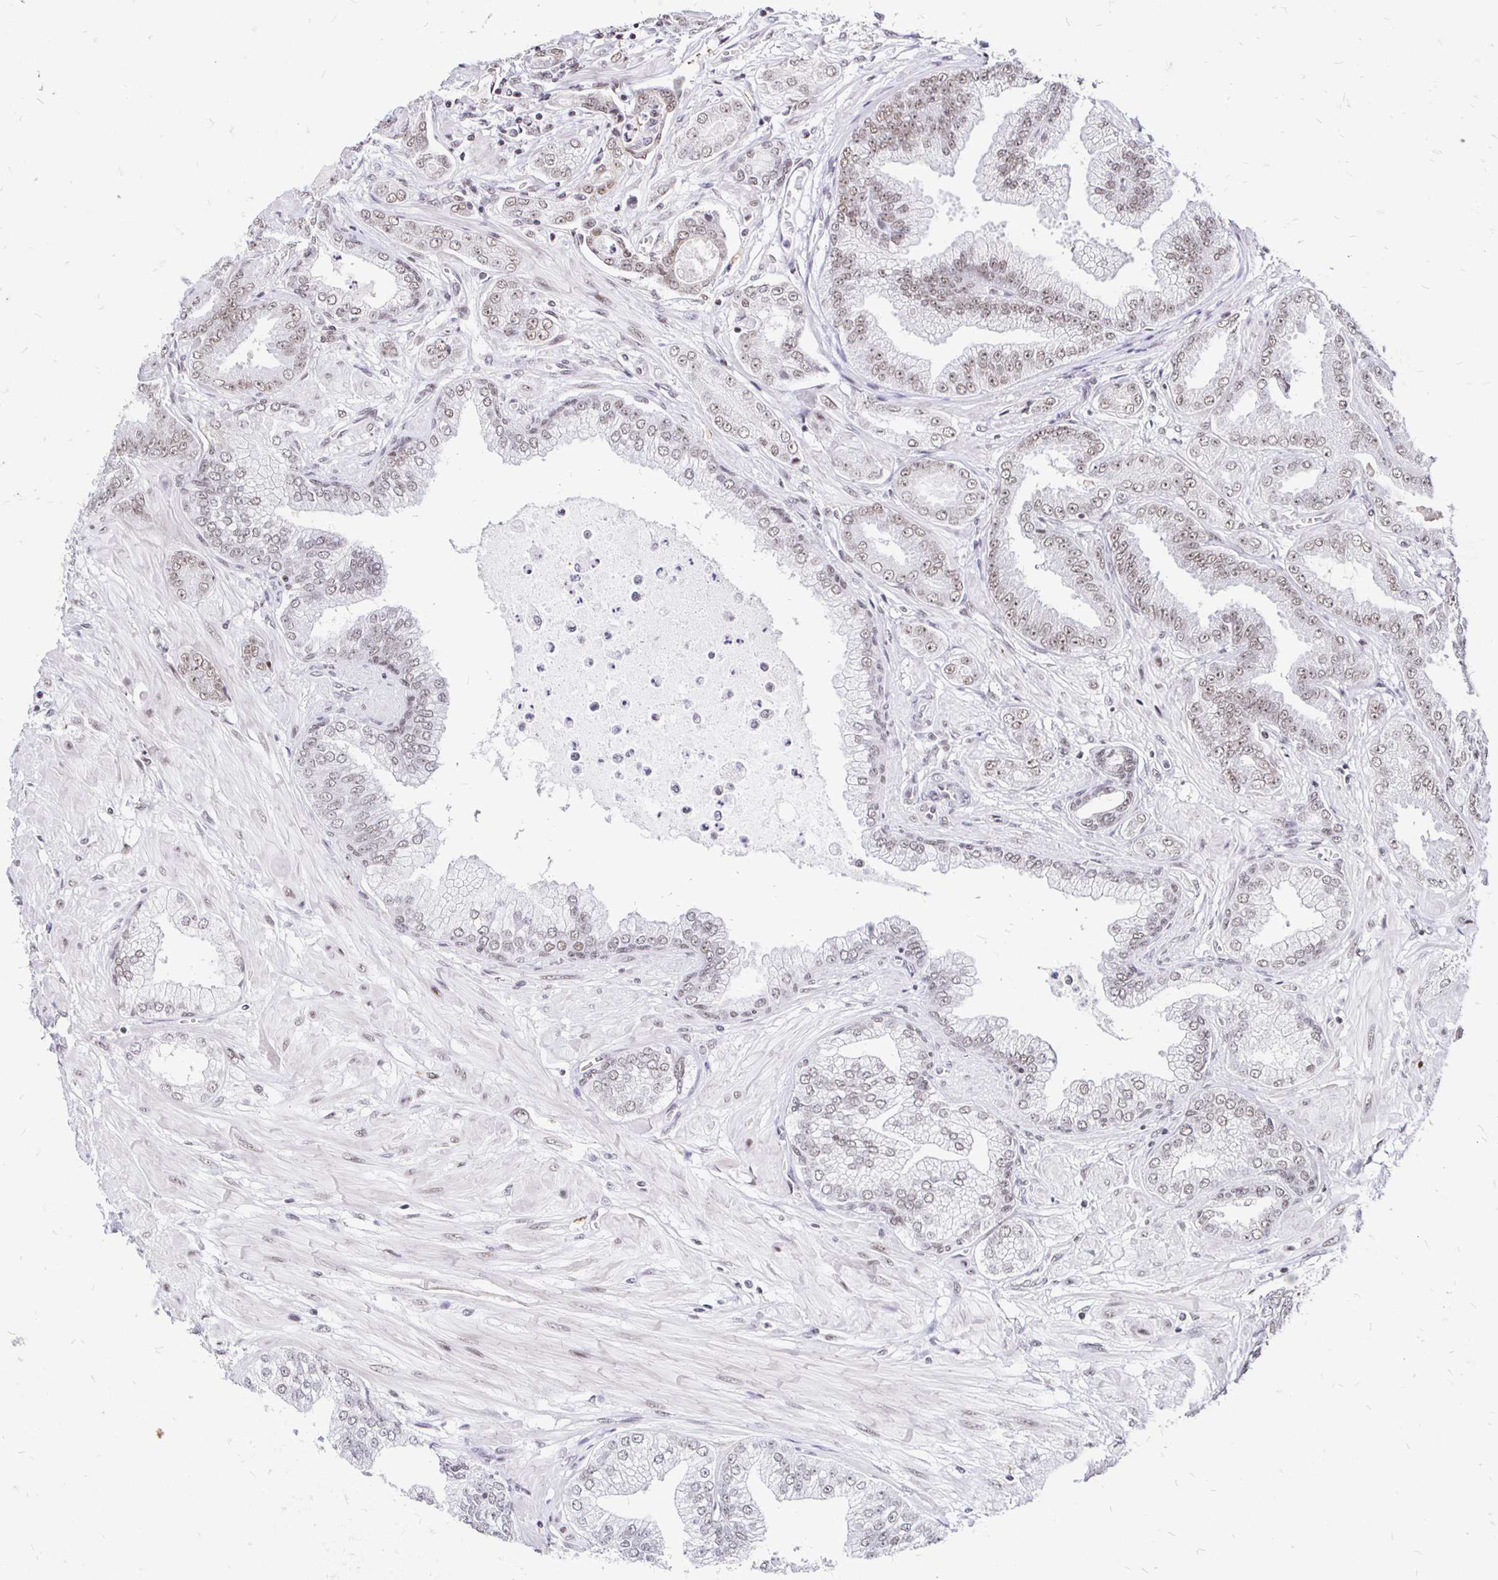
{"staining": {"intensity": "weak", "quantity": "25%-75%", "location": "nuclear"}, "tissue": "prostate cancer", "cell_type": "Tumor cells", "image_type": "cancer", "snomed": [{"axis": "morphology", "description": "Adenocarcinoma, Low grade"}, {"axis": "topography", "description": "Prostate"}], "caption": "DAB (3,3'-diaminobenzidine) immunohistochemical staining of prostate adenocarcinoma (low-grade) demonstrates weak nuclear protein positivity in approximately 25%-75% of tumor cells. The staining is performed using DAB (3,3'-diaminobenzidine) brown chromogen to label protein expression. The nuclei are counter-stained blue using hematoxylin.", "gene": "SIN3A", "patient": {"sex": "male", "age": 55}}